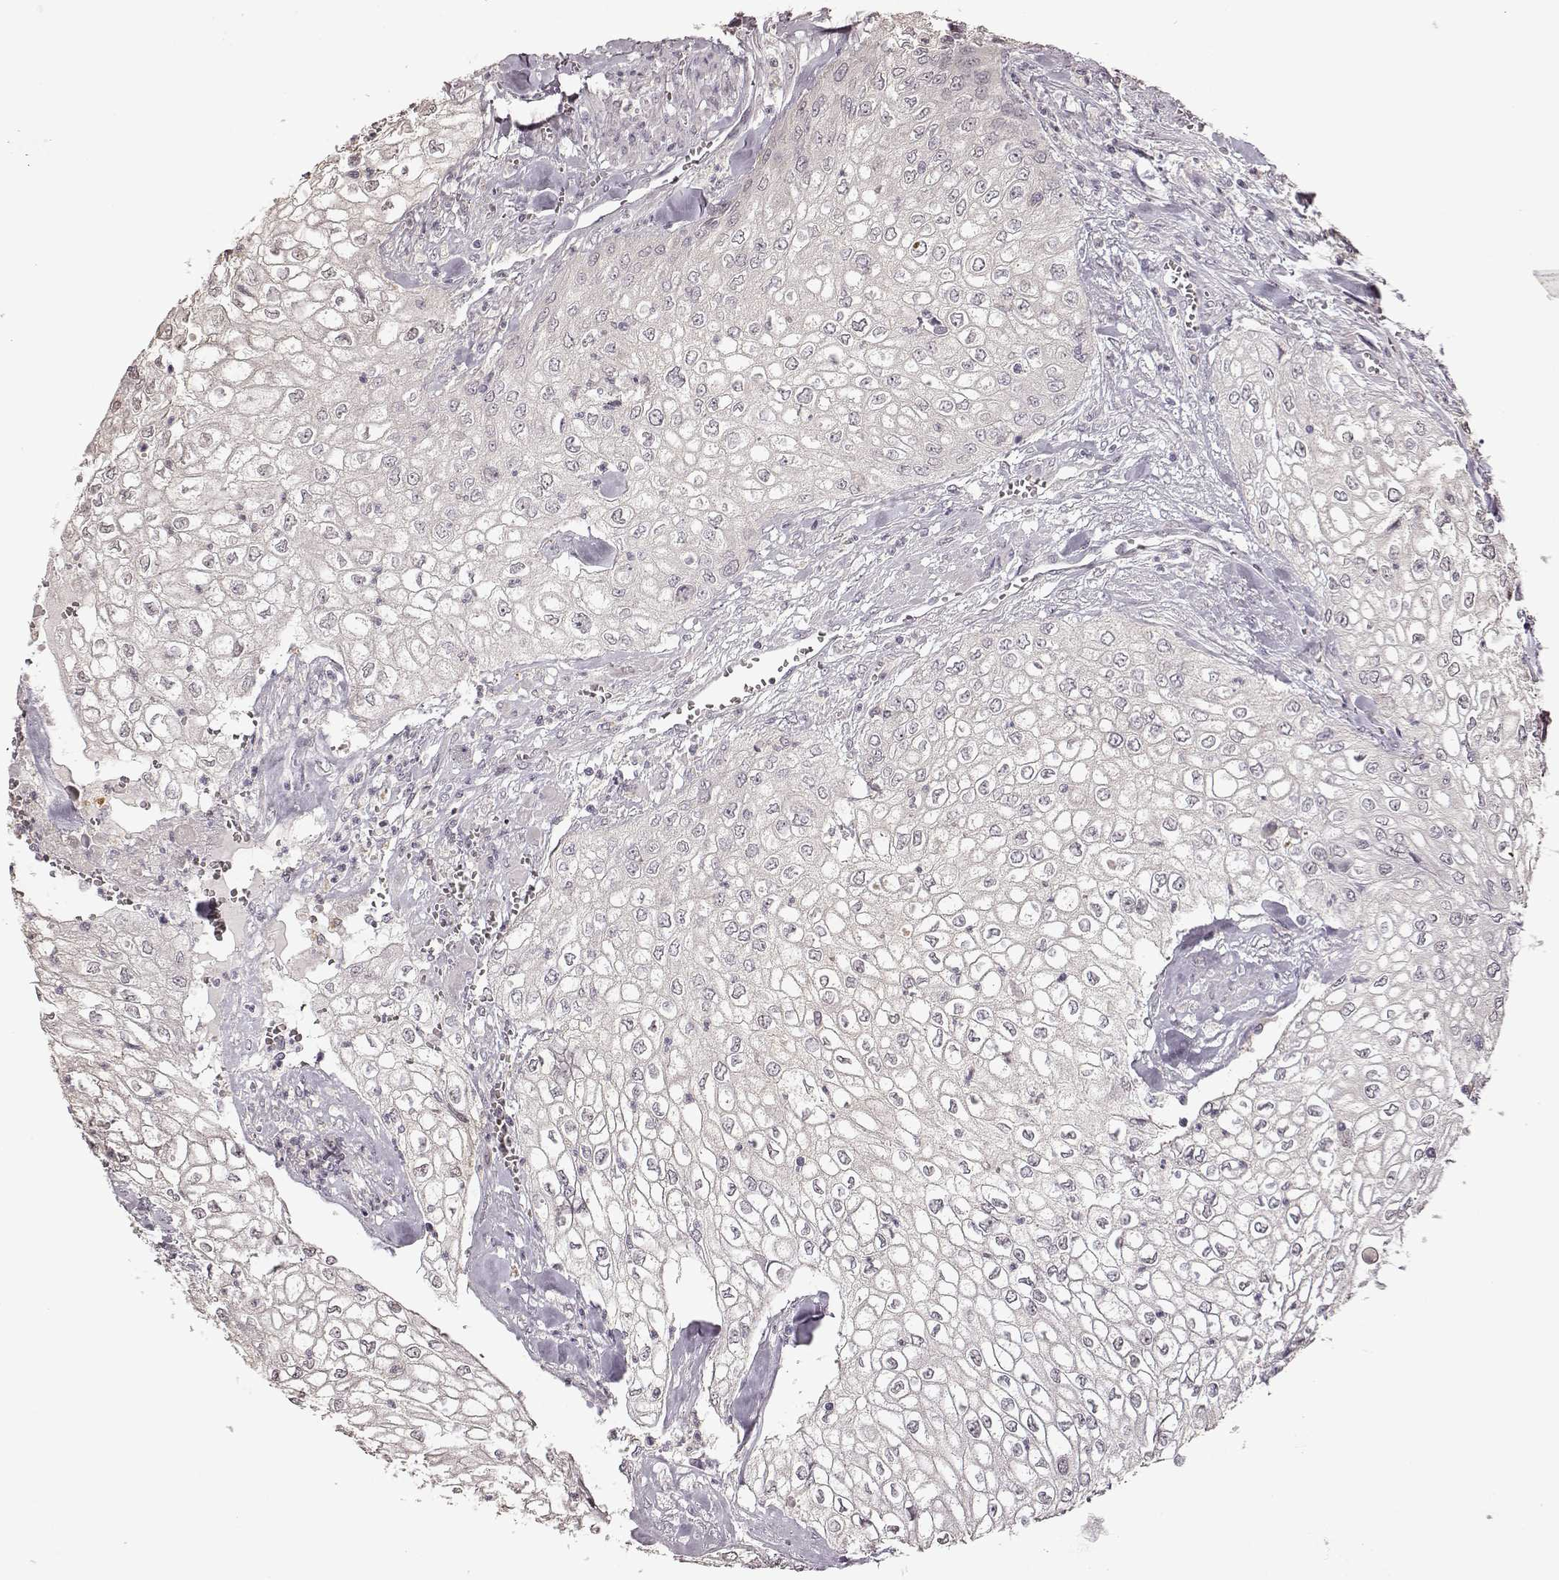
{"staining": {"intensity": "negative", "quantity": "none", "location": "none"}, "tissue": "urothelial cancer", "cell_type": "Tumor cells", "image_type": "cancer", "snomed": [{"axis": "morphology", "description": "Urothelial carcinoma, High grade"}, {"axis": "topography", "description": "Urinary bladder"}], "caption": "A photomicrograph of human urothelial carcinoma (high-grade) is negative for staining in tumor cells.", "gene": "CRB1", "patient": {"sex": "male", "age": 62}}